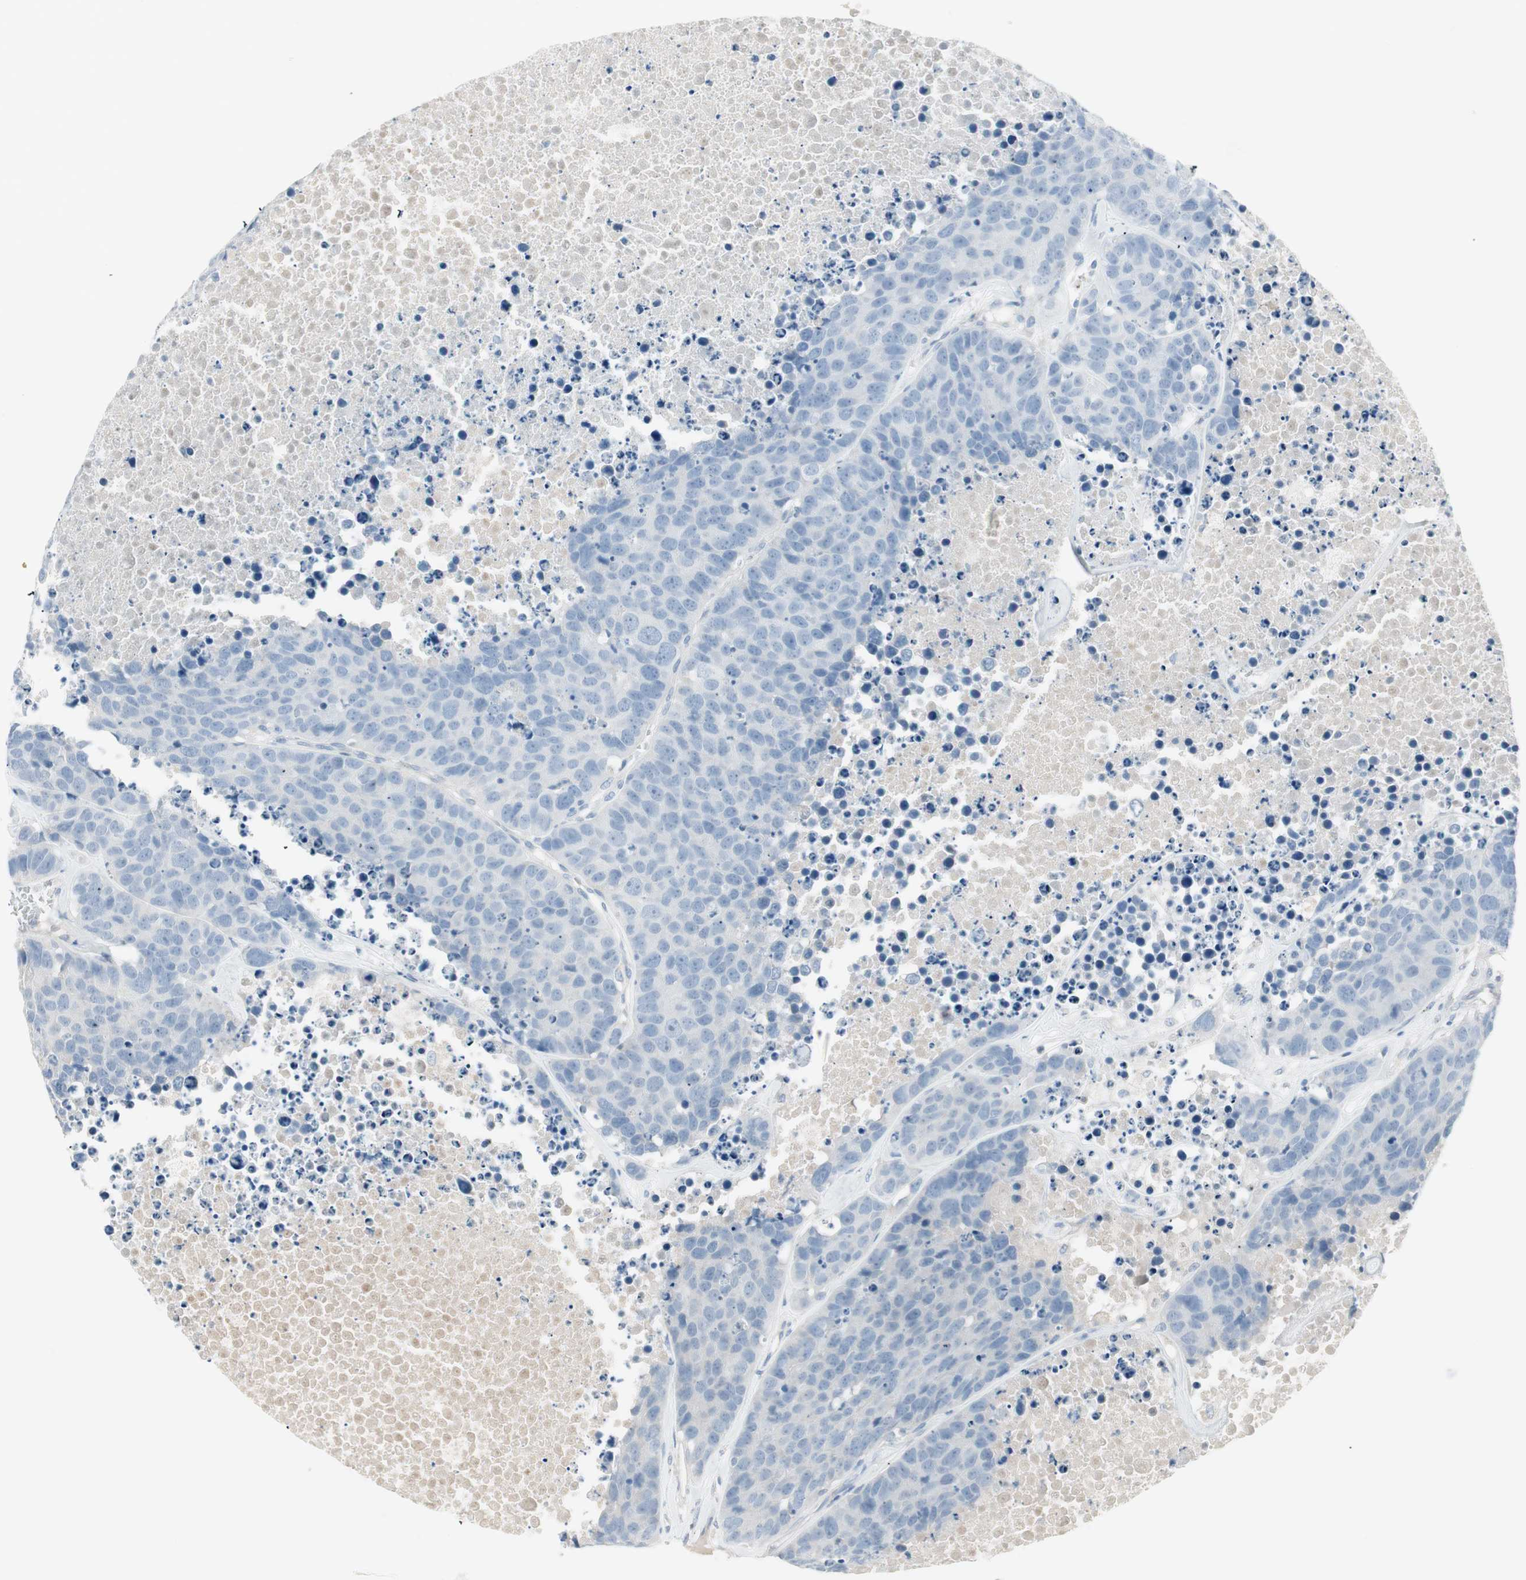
{"staining": {"intensity": "negative", "quantity": "none", "location": "none"}, "tissue": "carcinoid", "cell_type": "Tumor cells", "image_type": "cancer", "snomed": [{"axis": "morphology", "description": "Carcinoid, malignant, NOS"}, {"axis": "topography", "description": "Lung"}], "caption": "Tumor cells show no significant protein positivity in carcinoid.", "gene": "ITLN2", "patient": {"sex": "male", "age": 60}}